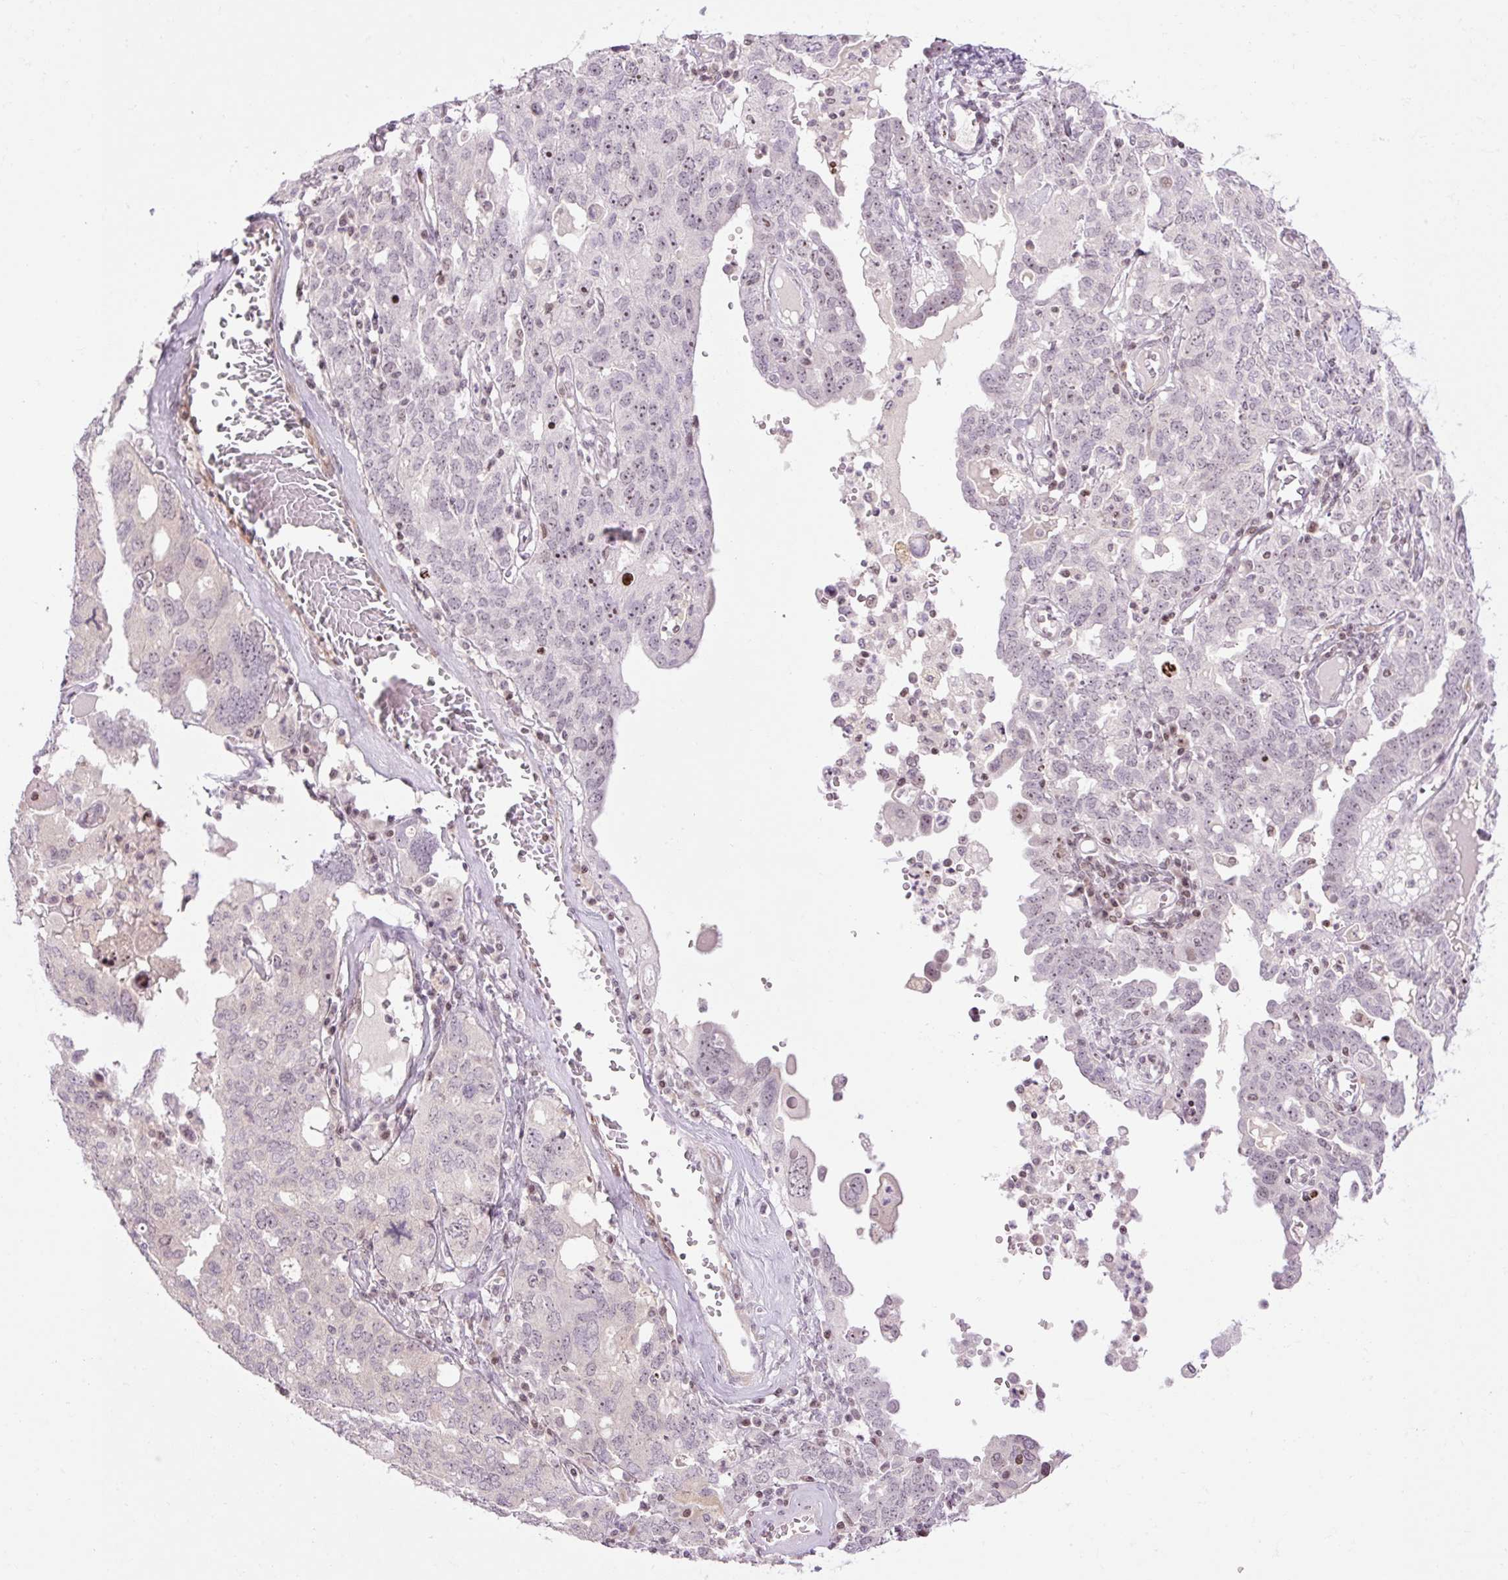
{"staining": {"intensity": "weak", "quantity": "<25%", "location": "nuclear"}, "tissue": "ovarian cancer", "cell_type": "Tumor cells", "image_type": "cancer", "snomed": [{"axis": "morphology", "description": "Carcinoma, endometroid"}, {"axis": "topography", "description": "Ovary"}], "caption": "Immunohistochemistry (IHC) image of ovarian cancer stained for a protein (brown), which displays no positivity in tumor cells. (DAB (3,3'-diaminobenzidine) immunohistochemistry (IHC), high magnification).", "gene": "ZNF417", "patient": {"sex": "female", "age": 62}}